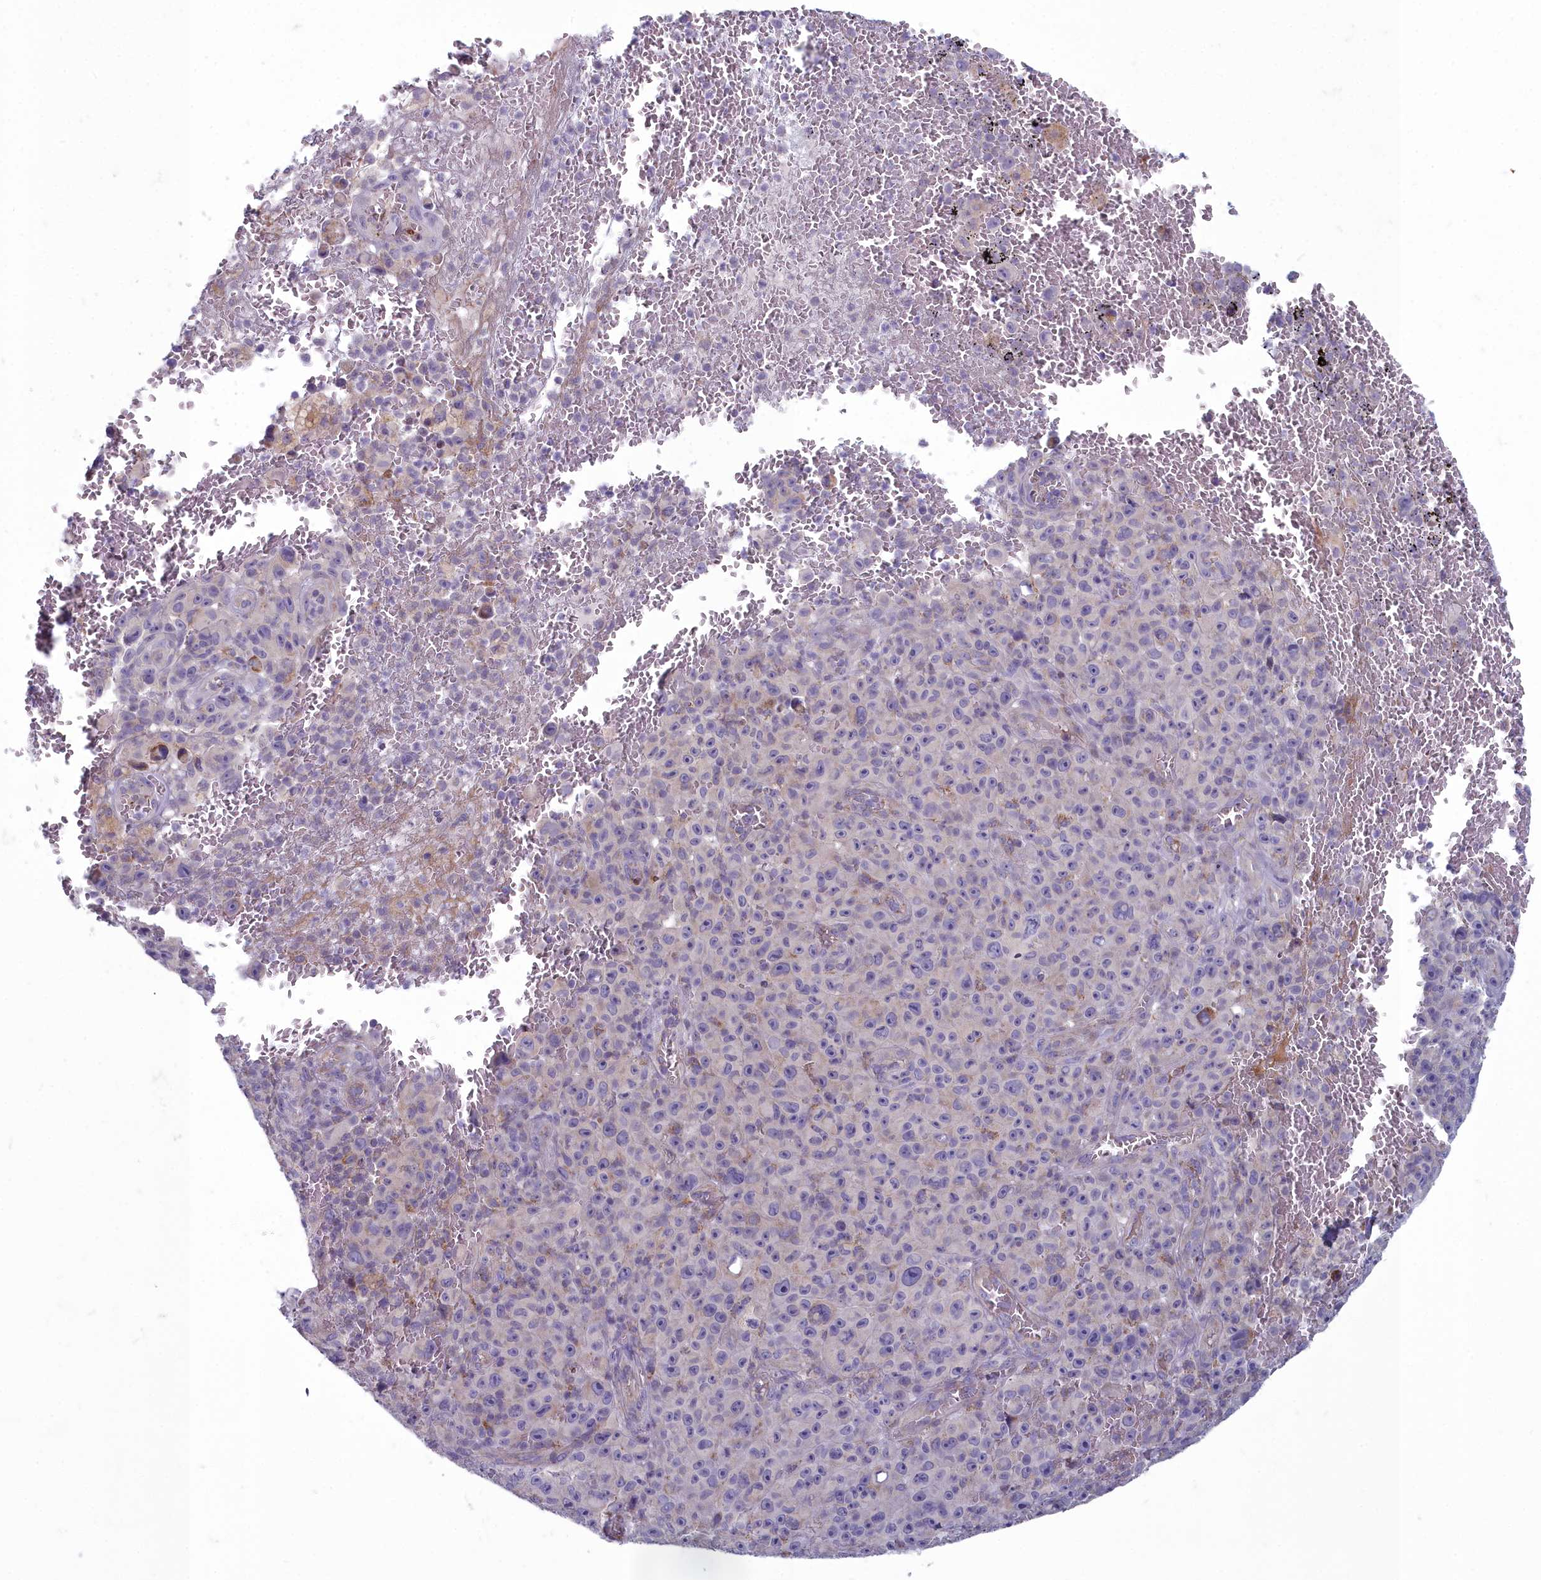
{"staining": {"intensity": "negative", "quantity": "none", "location": "none"}, "tissue": "melanoma", "cell_type": "Tumor cells", "image_type": "cancer", "snomed": [{"axis": "morphology", "description": "Malignant melanoma, NOS"}, {"axis": "topography", "description": "Skin"}], "caption": "An immunohistochemistry (IHC) image of melanoma is shown. There is no staining in tumor cells of melanoma.", "gene": "INSYN2A", "patient": {"sex": "female", "age": 82}}